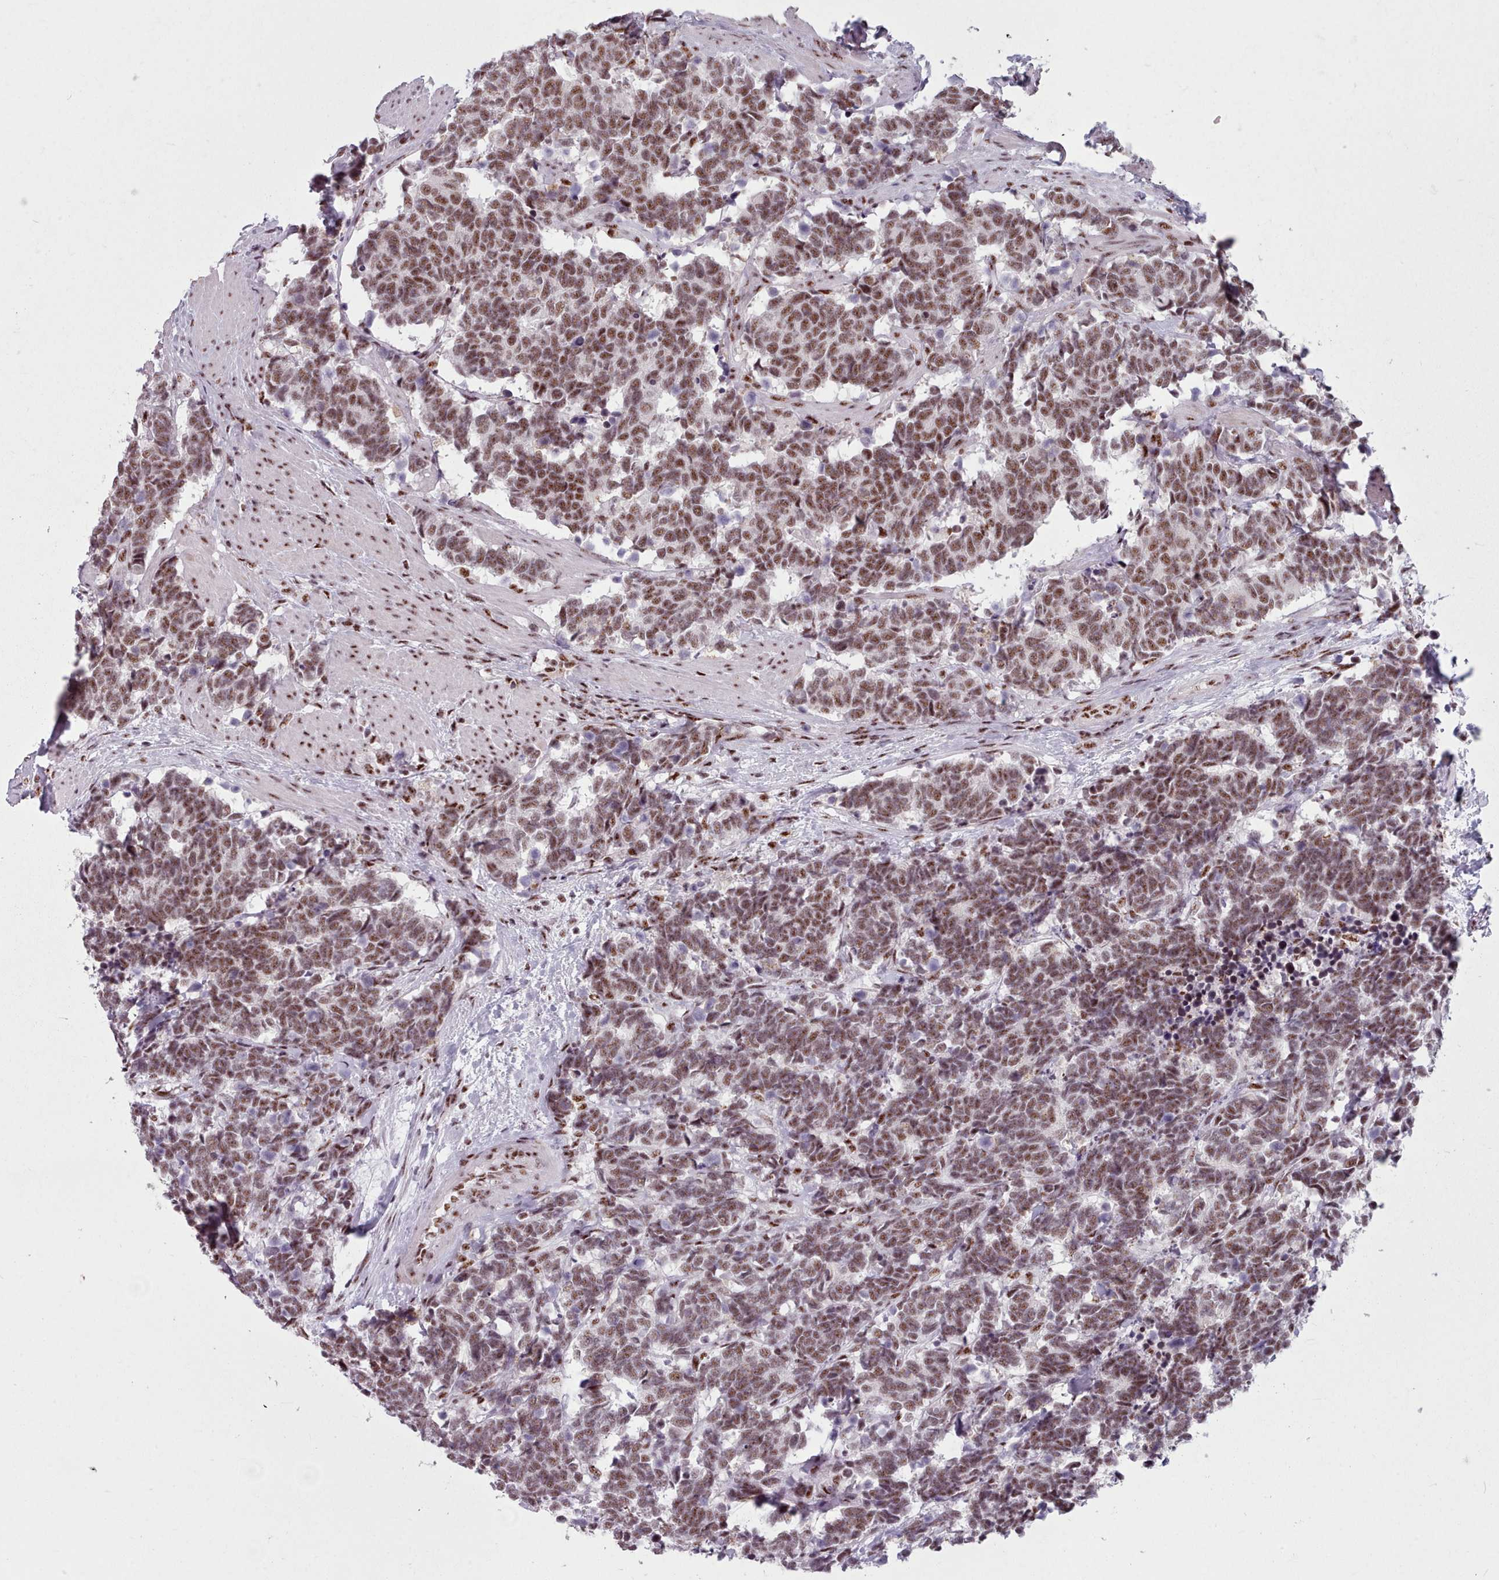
{"staining": {"intensity": "moderate", "quantity": ">75%", "location": "nuclear"}, "tissue": "carcinoid", "cell_type": "Tumor cells", "image_type": "cancer", "snomed": [{"axis": "morphology", "description": "Carcinoma, NOS"}, {"axis": "morphology", "description": "Carcinoid, malignant, NOS"}, {"axis": "topography", "description": "Prostate"}], "caption": "IHC of carcinoma shows medium levels of moderate nuclear expression in approximately >75% of tumor cells.", "gene": "SRRM1", "patient": {"sex": "male", "age": 57}}